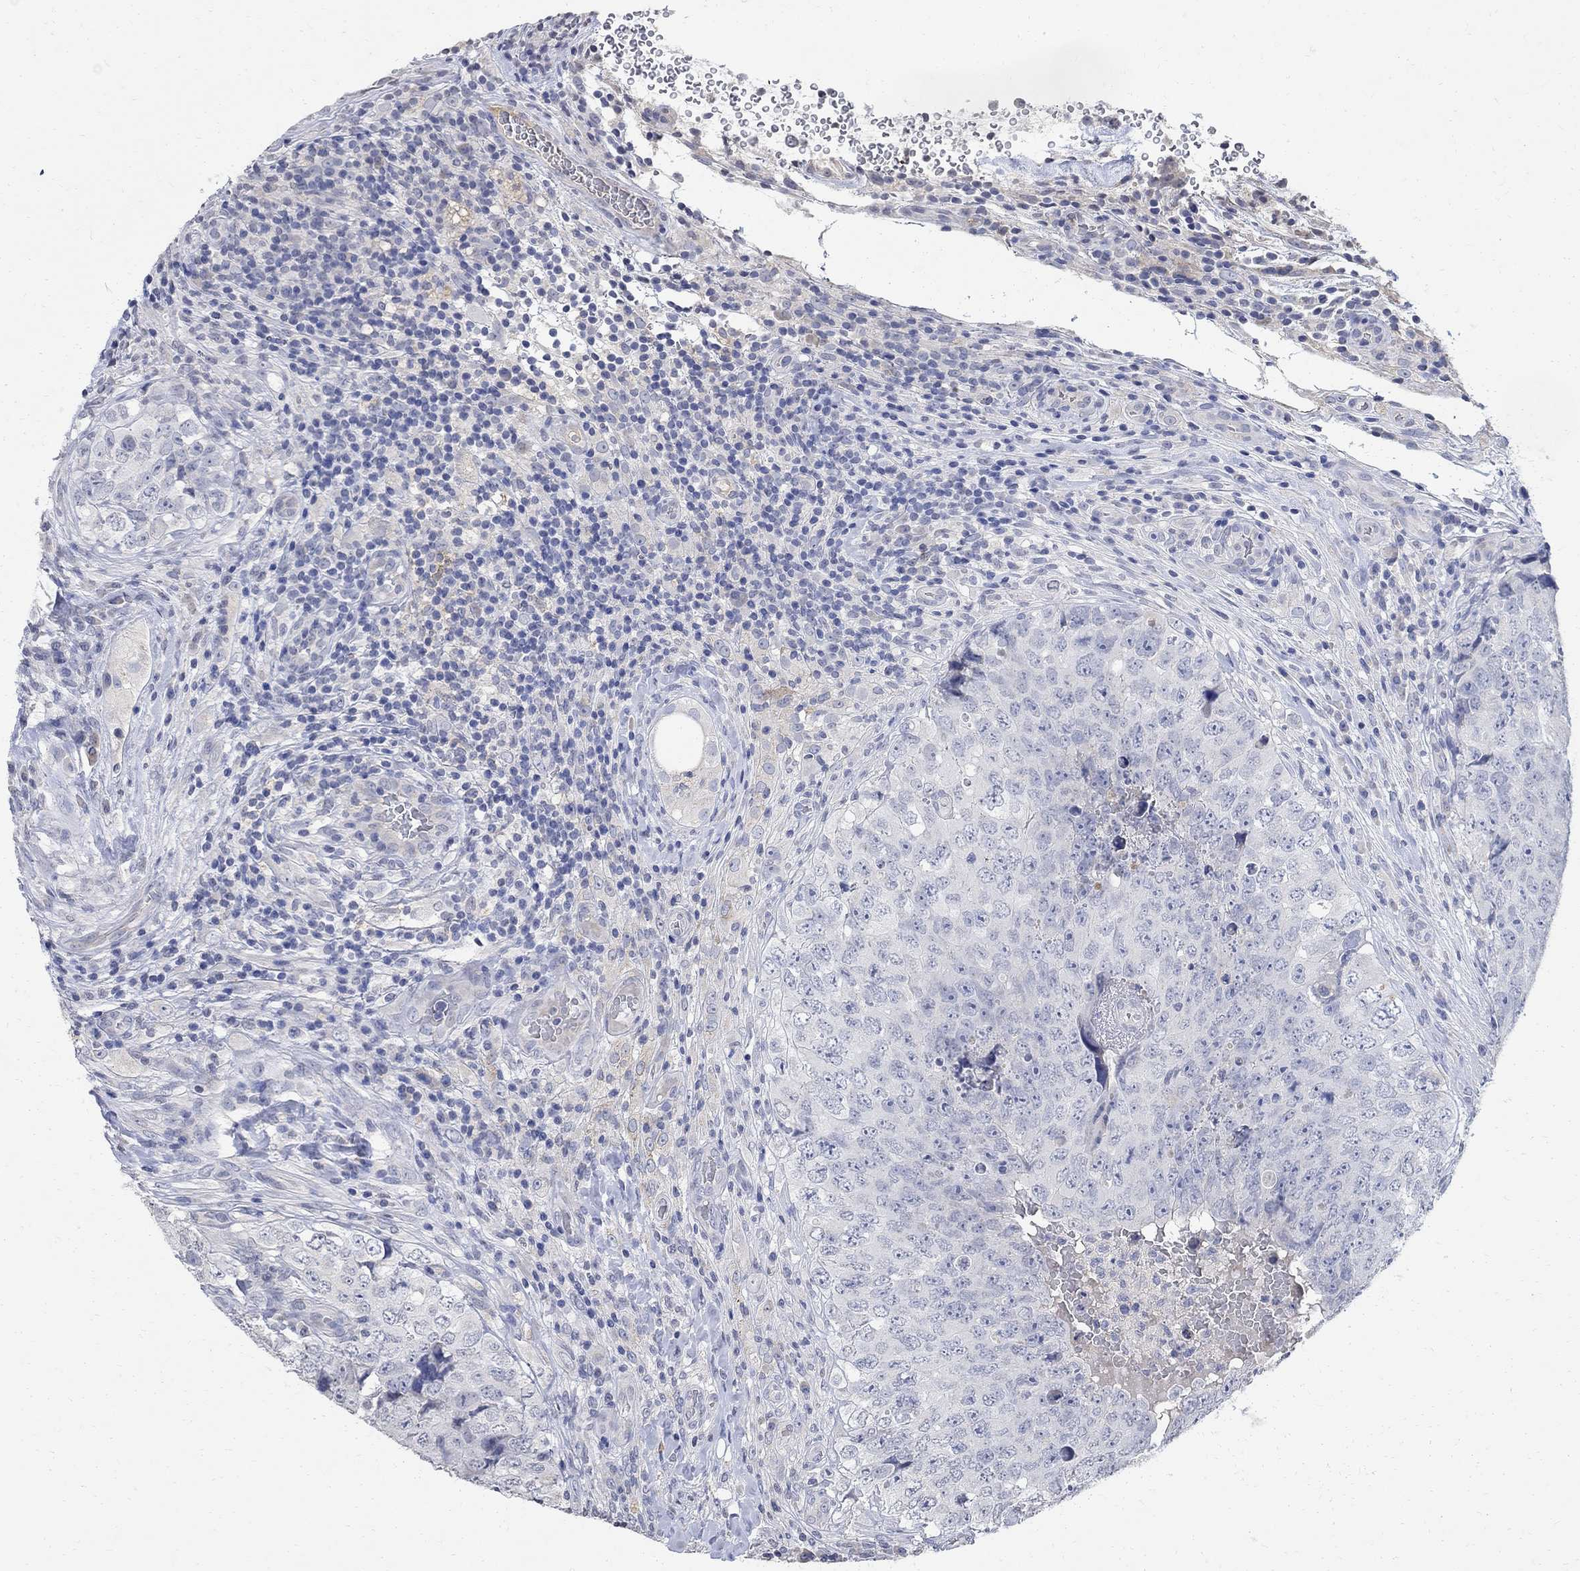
{"staining": {"intensity": "negative", "quantity": "none", "location": "none"}, "tissue": "testis cancer", "cell_type": "Tumor cells", "image_type": "cancer", "snomed": [{"axis": "morphology", "description": "Seminoma, NOS"}, {"axis": "topography", "description": "Testis"}], "caption": "Tumor cells are negative for protein expression in human testis cancer (seminoma). Nuclei are stained in blue.", "gene": "TMEM169", "patient": {"sex": "male", "age": 34}}